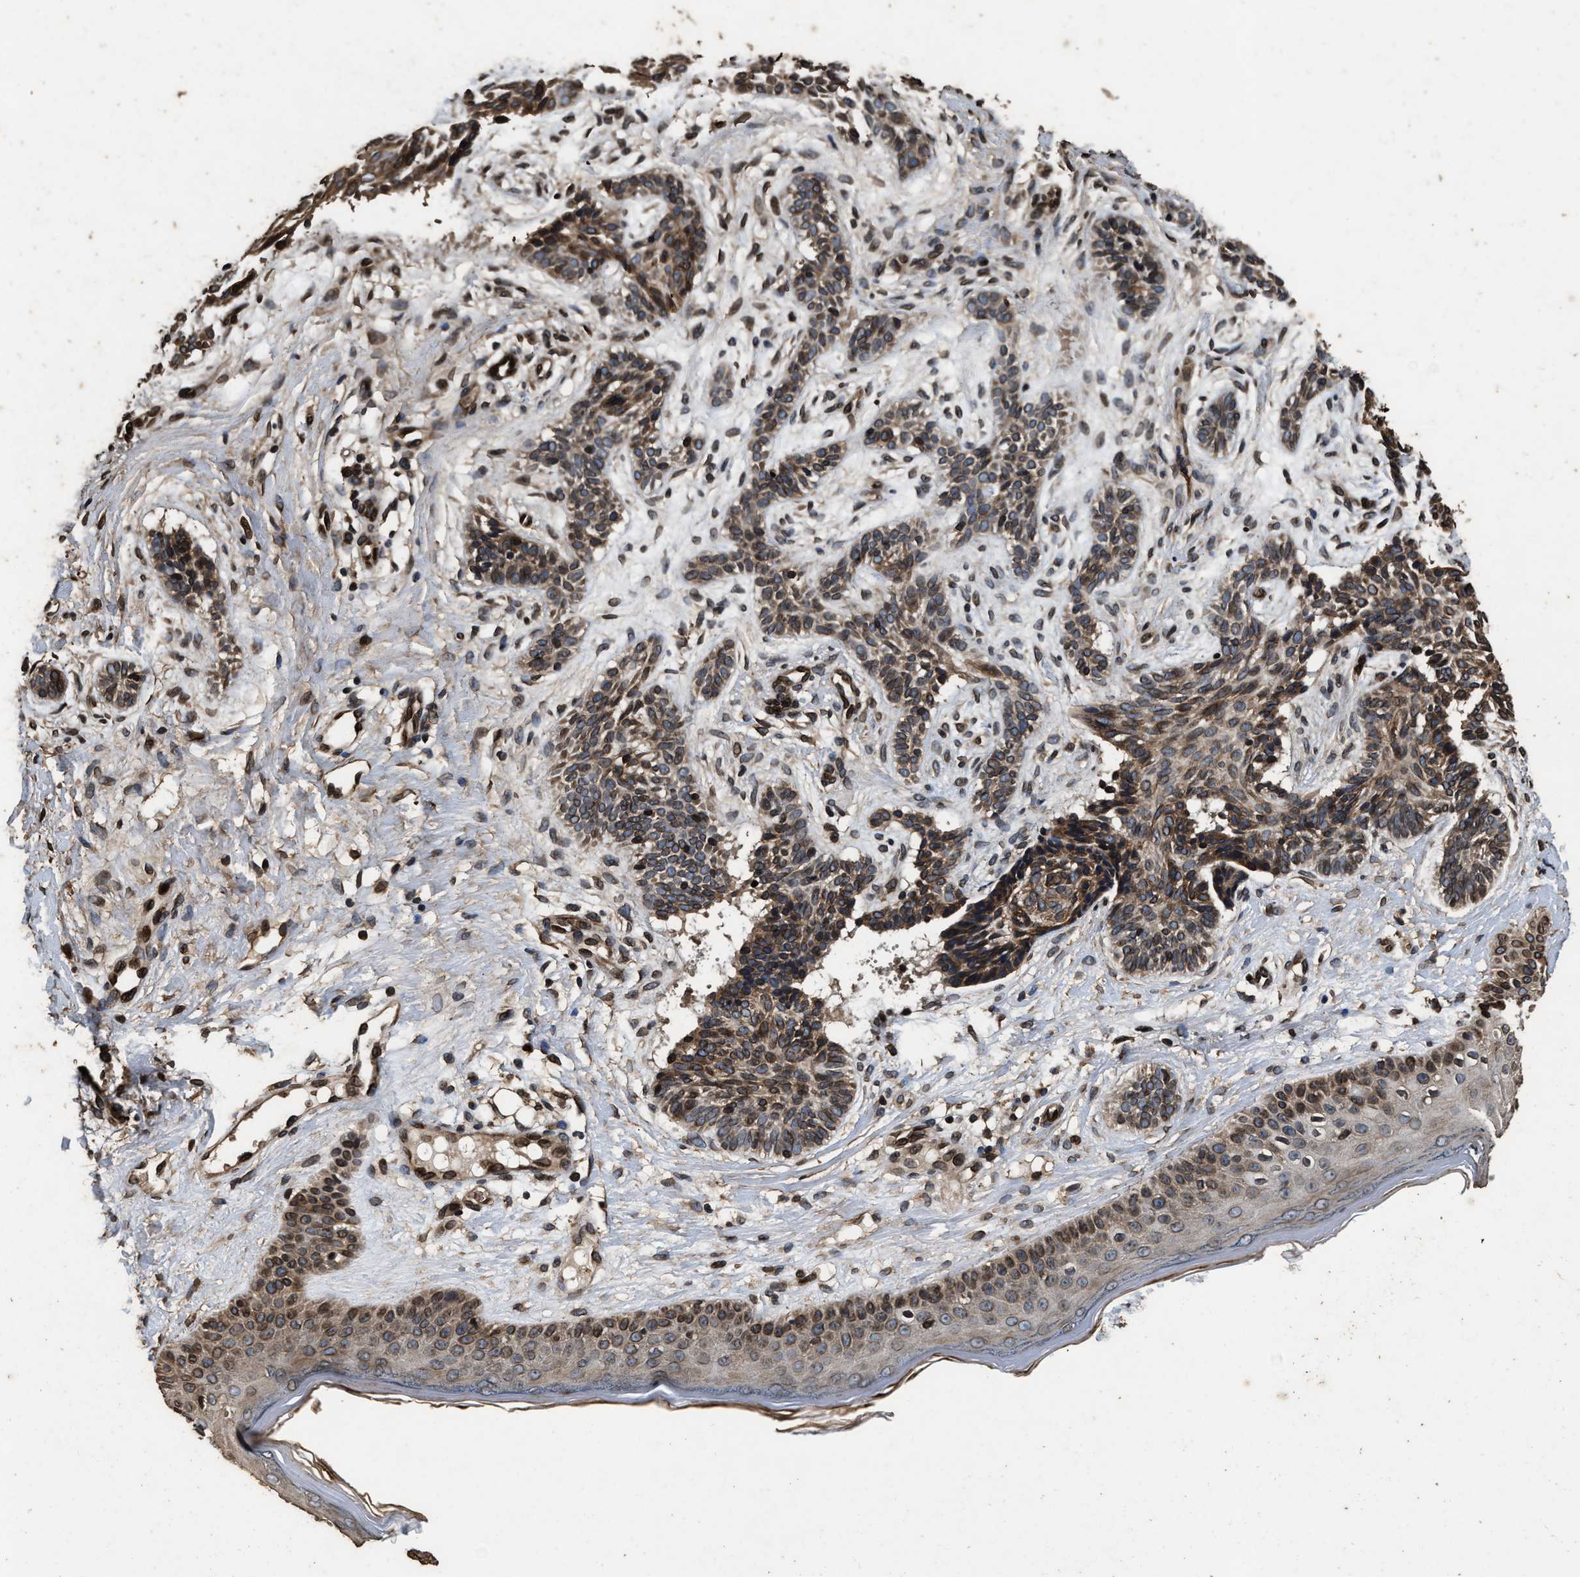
{"staining": {"intensity": "moderate", "quantity": ">75%", "location": "cytoplasmic/membranous,nuclear"}, "tissue": "skin cancer", "cell_type": "Tumor cells", "image_type": "cancer", "snomed": [{"axis": "morphology", "description": "Normal tissue, NOS"}, {"axis": "morphology", "description": "Basal cell carcinoma"}, {"axis": "topography", "description": "Skin"}], "caption": "A micrograph of skin cancer stained for a protein demonstrates moderate cytoplasmic/membranous and nuclear brown staining in tumor cells.", "gene": "ACCS", "patient": {"sex": "male", "age": 63}}